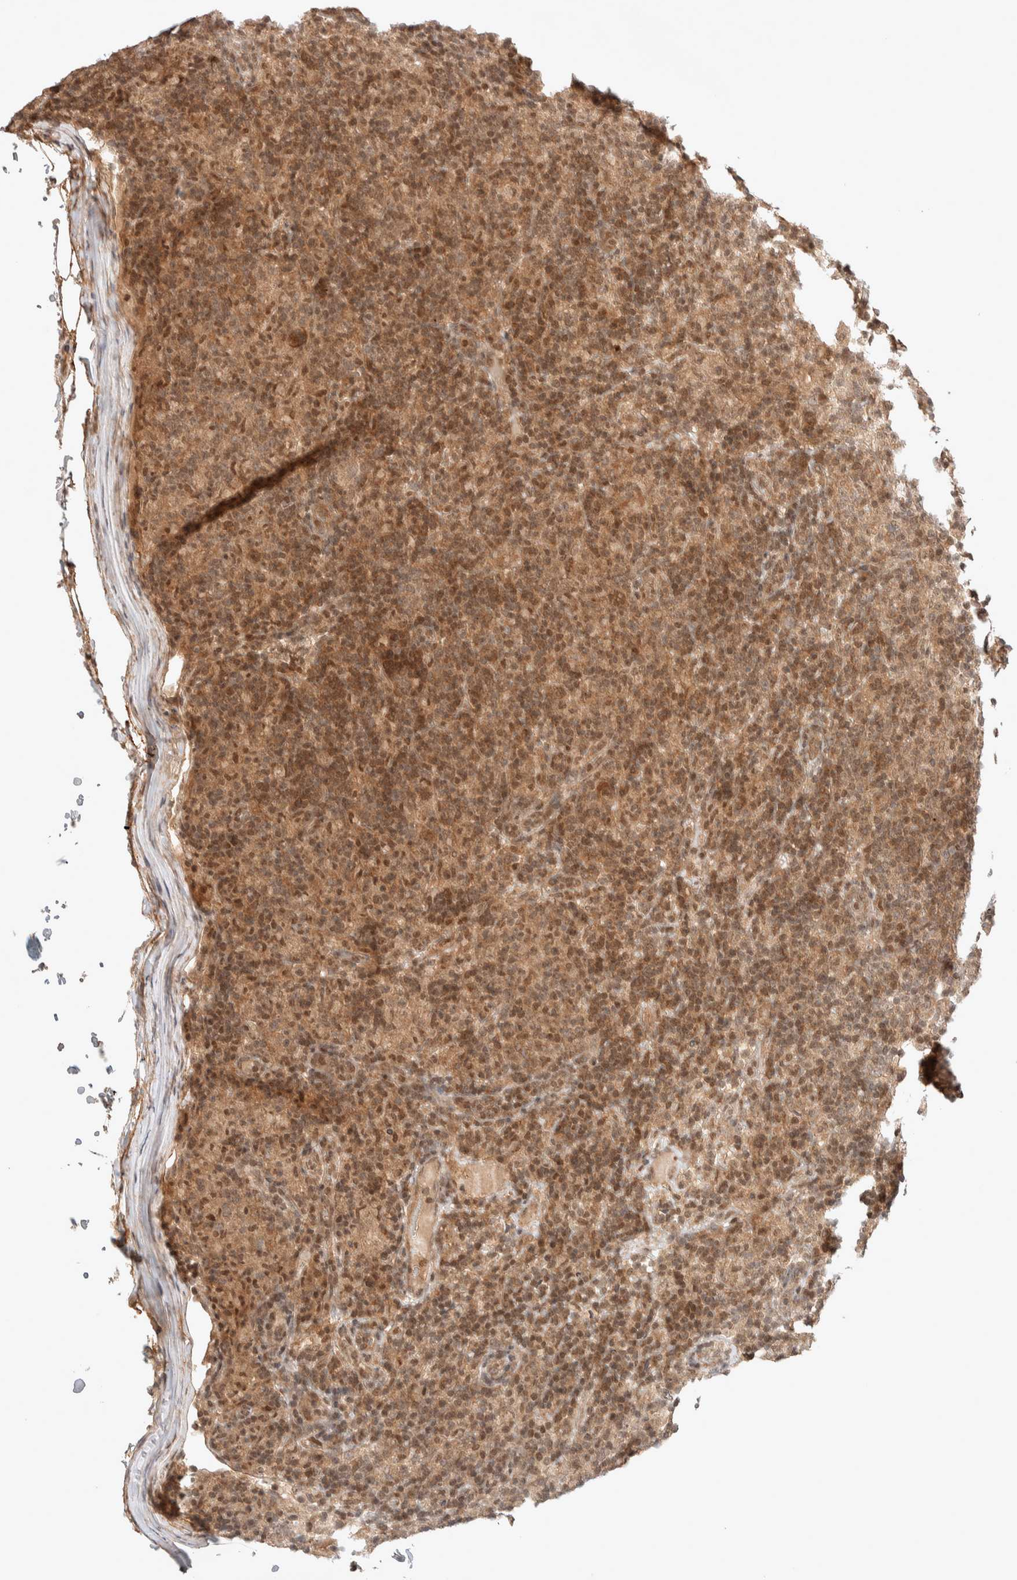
{"staining": {"intensity": "moderate", "quantity": ">75%", "location": "cytoplasmic/membranous"}, "tissue": "lymphoma", "cell_type": "Tumor cells", "image_type": "cancer", "snomed": [{"axis": "morphology", "description": "Hodgkin's disease, NOS"}, {"axis": "topography", "description": "Lymph node"}], "caption": "Hodgkin's disease stained with immunohistochemistry demonstrates moderate cytoplasmic/membranous positivity in about >75% of tumor cells.", "gene": "THRA", "patient": {"sex": "male", "age": 70}}